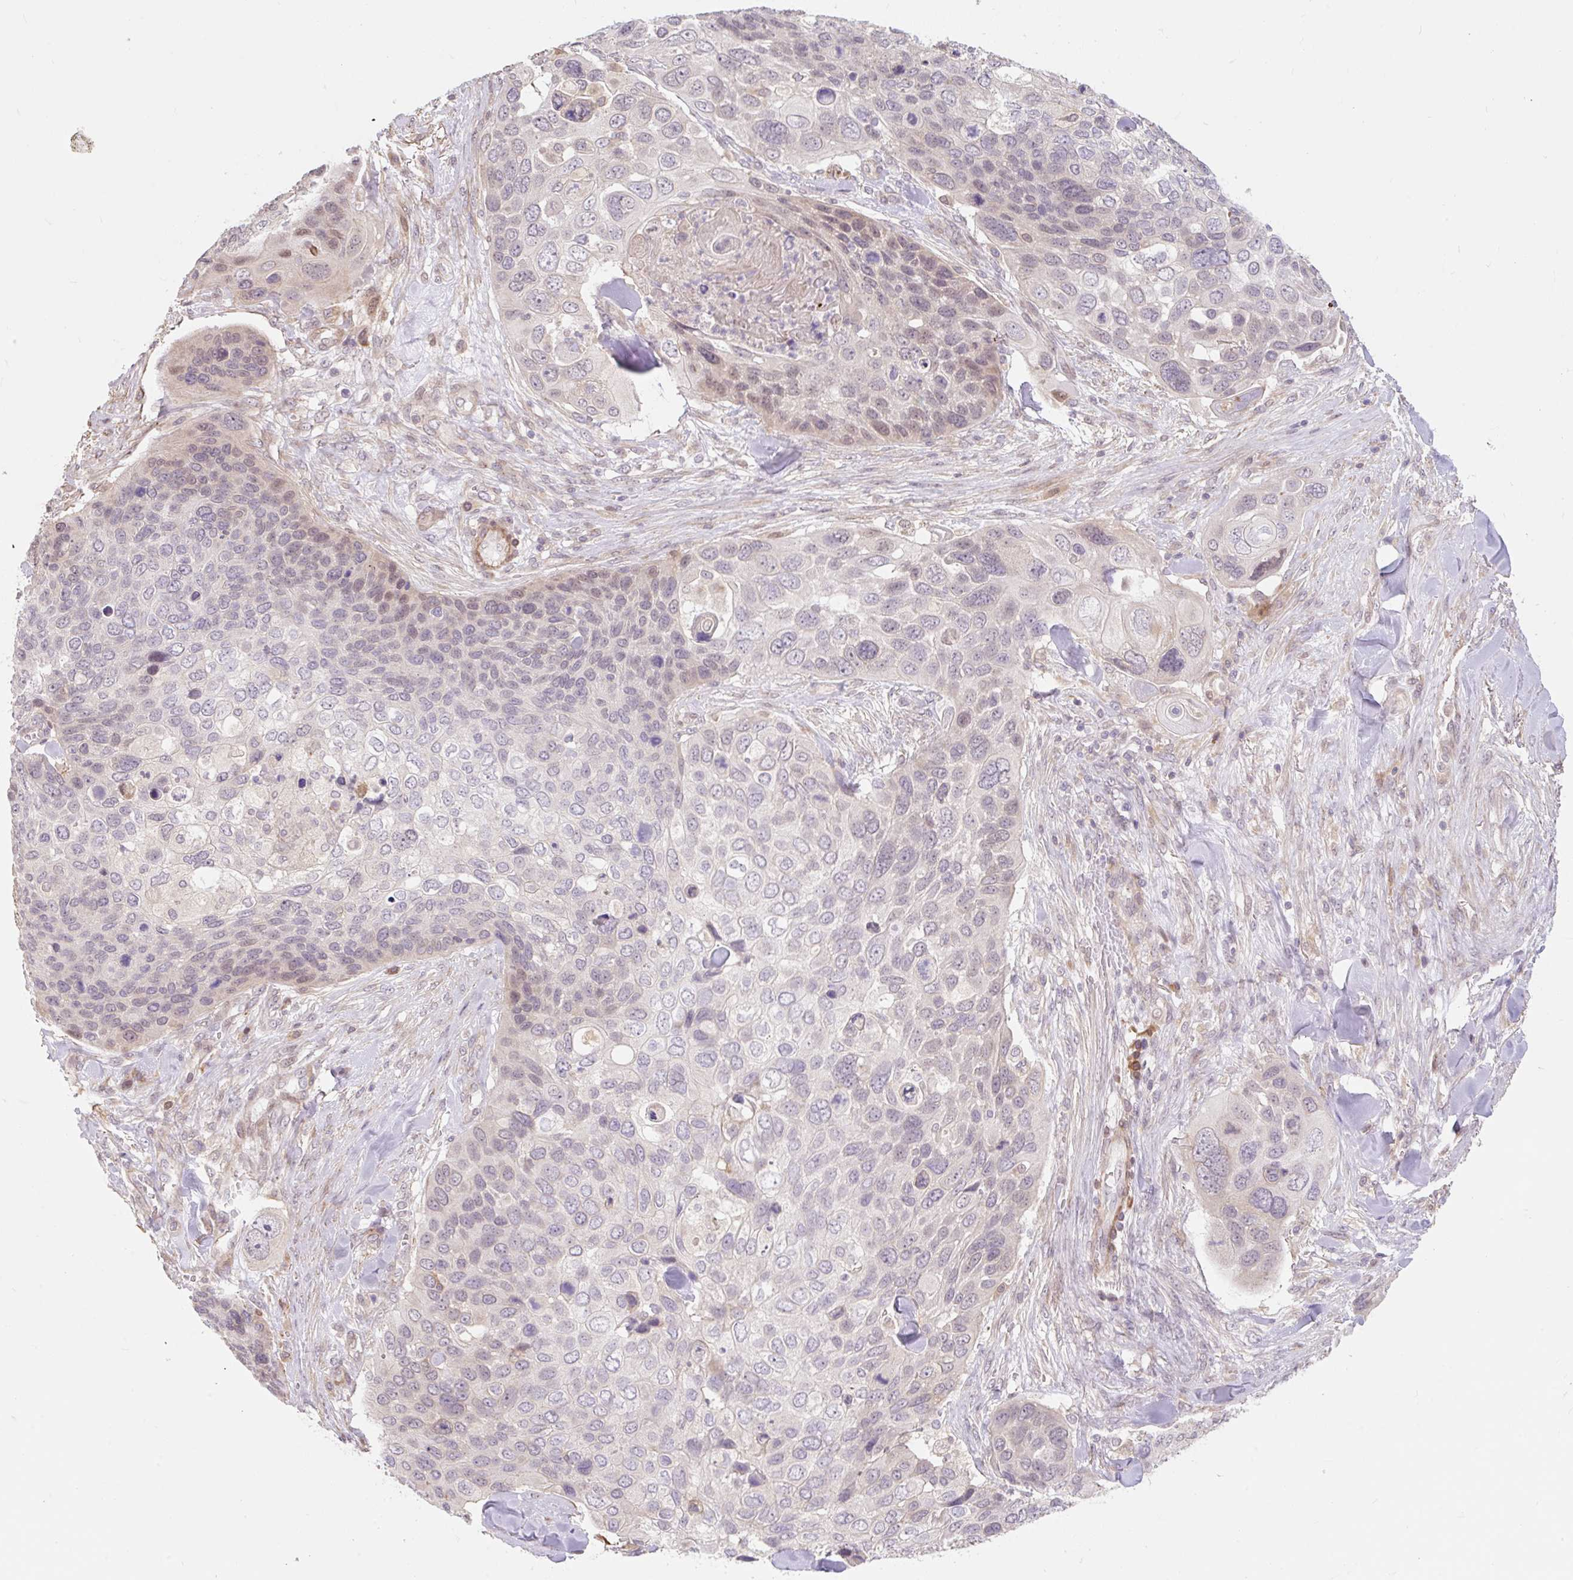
{"staining": {"intensity": "weak", "quantity": "<25%", "location": "nuclear"}, "tissue": "skin cancer", "cell_type": "Tumor cells", "image_type": "cancer", "snomed": [{"axis": "morphology", "description": "Basal cell carcinoma"}, {"axis": "topography", "description": "Skin"}], "caption": "There is no significant staining in tumor cells of skin cancer.", "gene": "EMC10", "patient": {"sex": "female", "age": 74}}